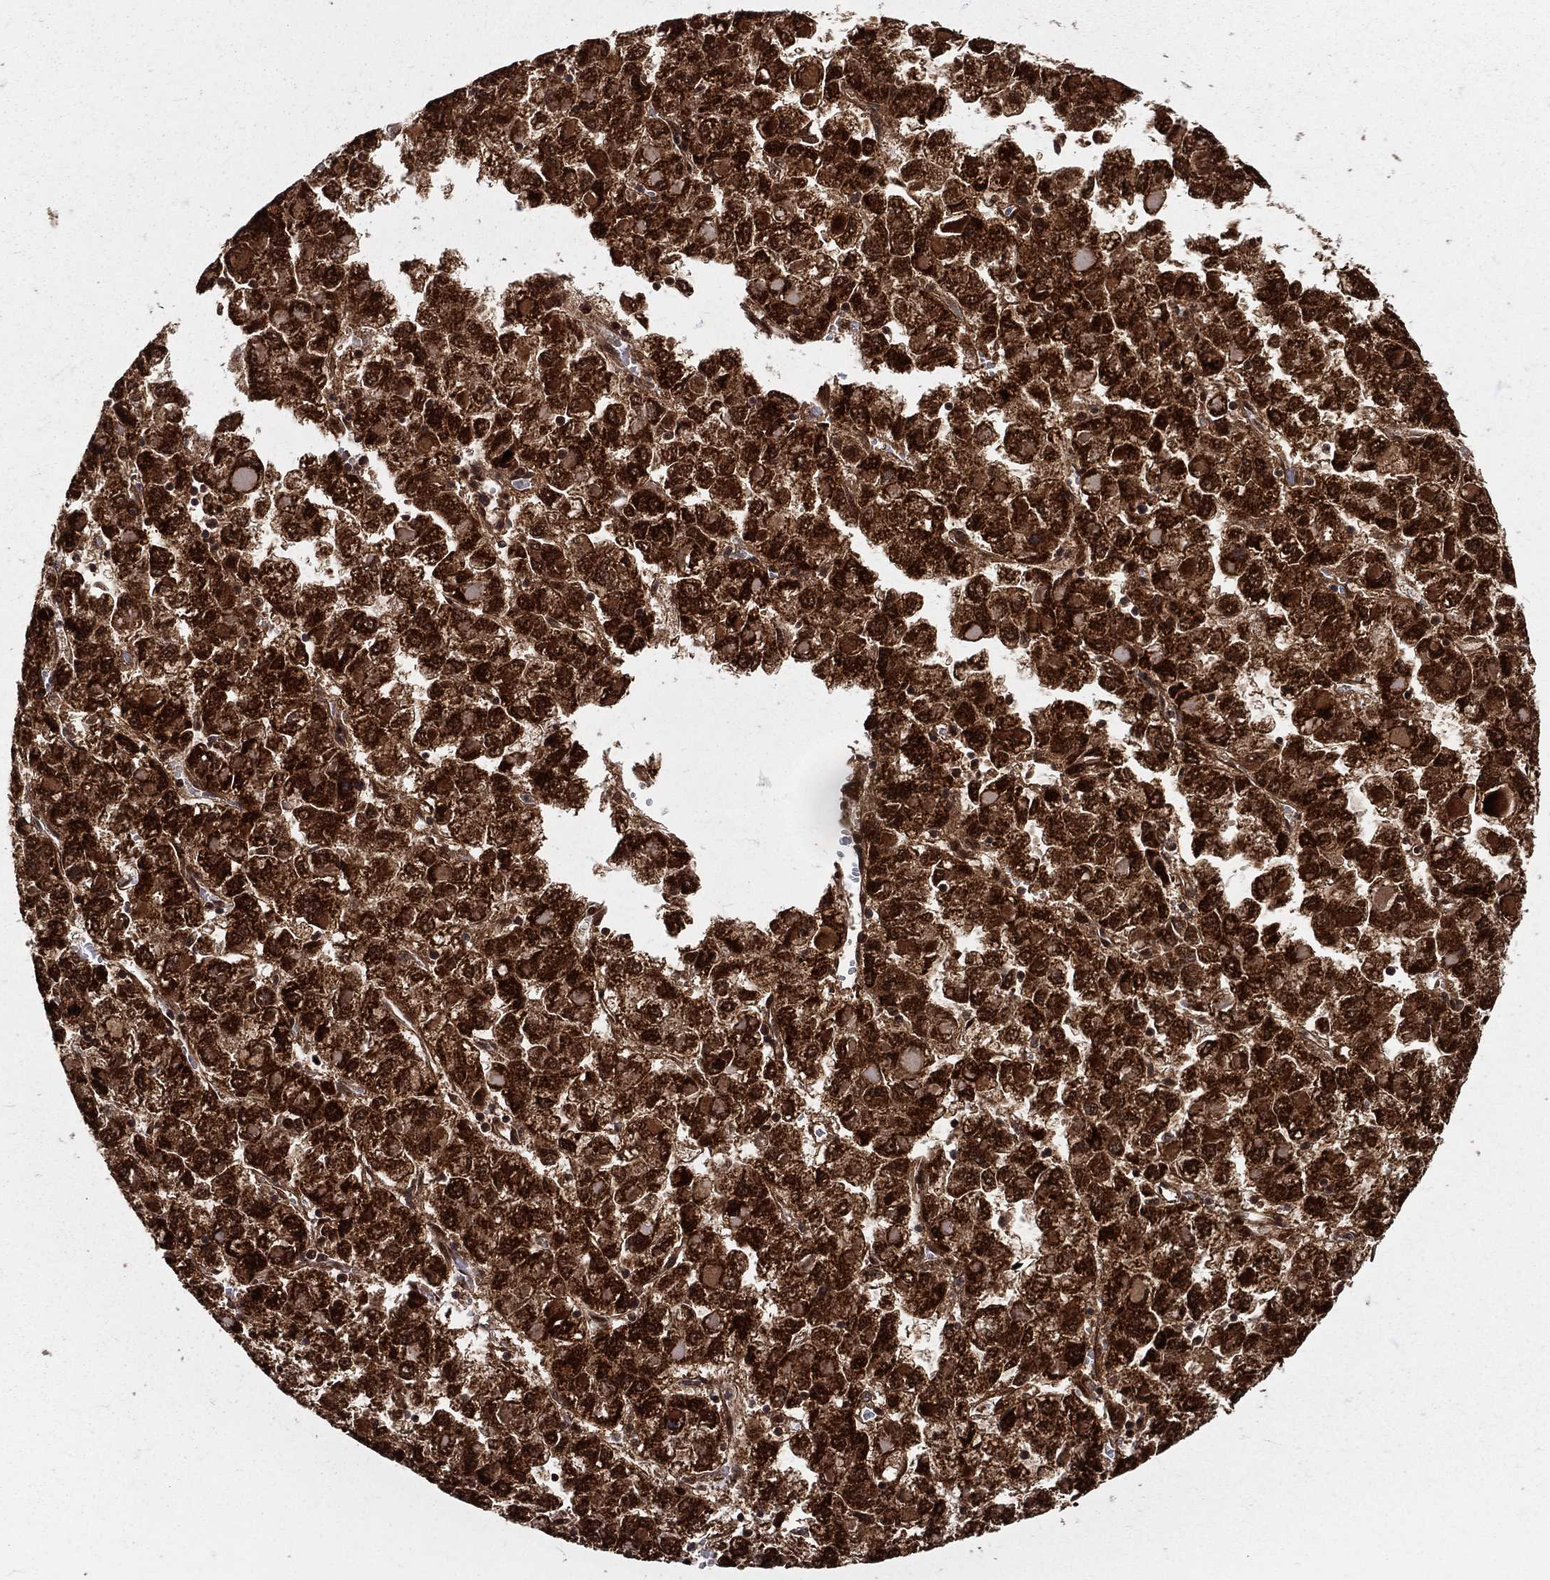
{"staining": {"intensity": "strong", "quantity": ">75%", "location": "cytoplasmic/membranous,nuclear"}, "tissue": "liver cancer", "cell_type": "Tumor cells", "image_type": "cancer", "snomed": [{"axis": "morphology", "description": "Carcinoma, Hepatocellular, NOS"}, {"axis": "topography", "description": "Liver"}], "caption": "Protein expression analysis of human liver hepatocellular carcinoma reveals strong cytoplasmic/membranous and nuclear staining in about >75% of tumor cells. Nuclei are stained in blue.", "gene": "MDM2", "patient": {"sex": "male", "age": 40}}